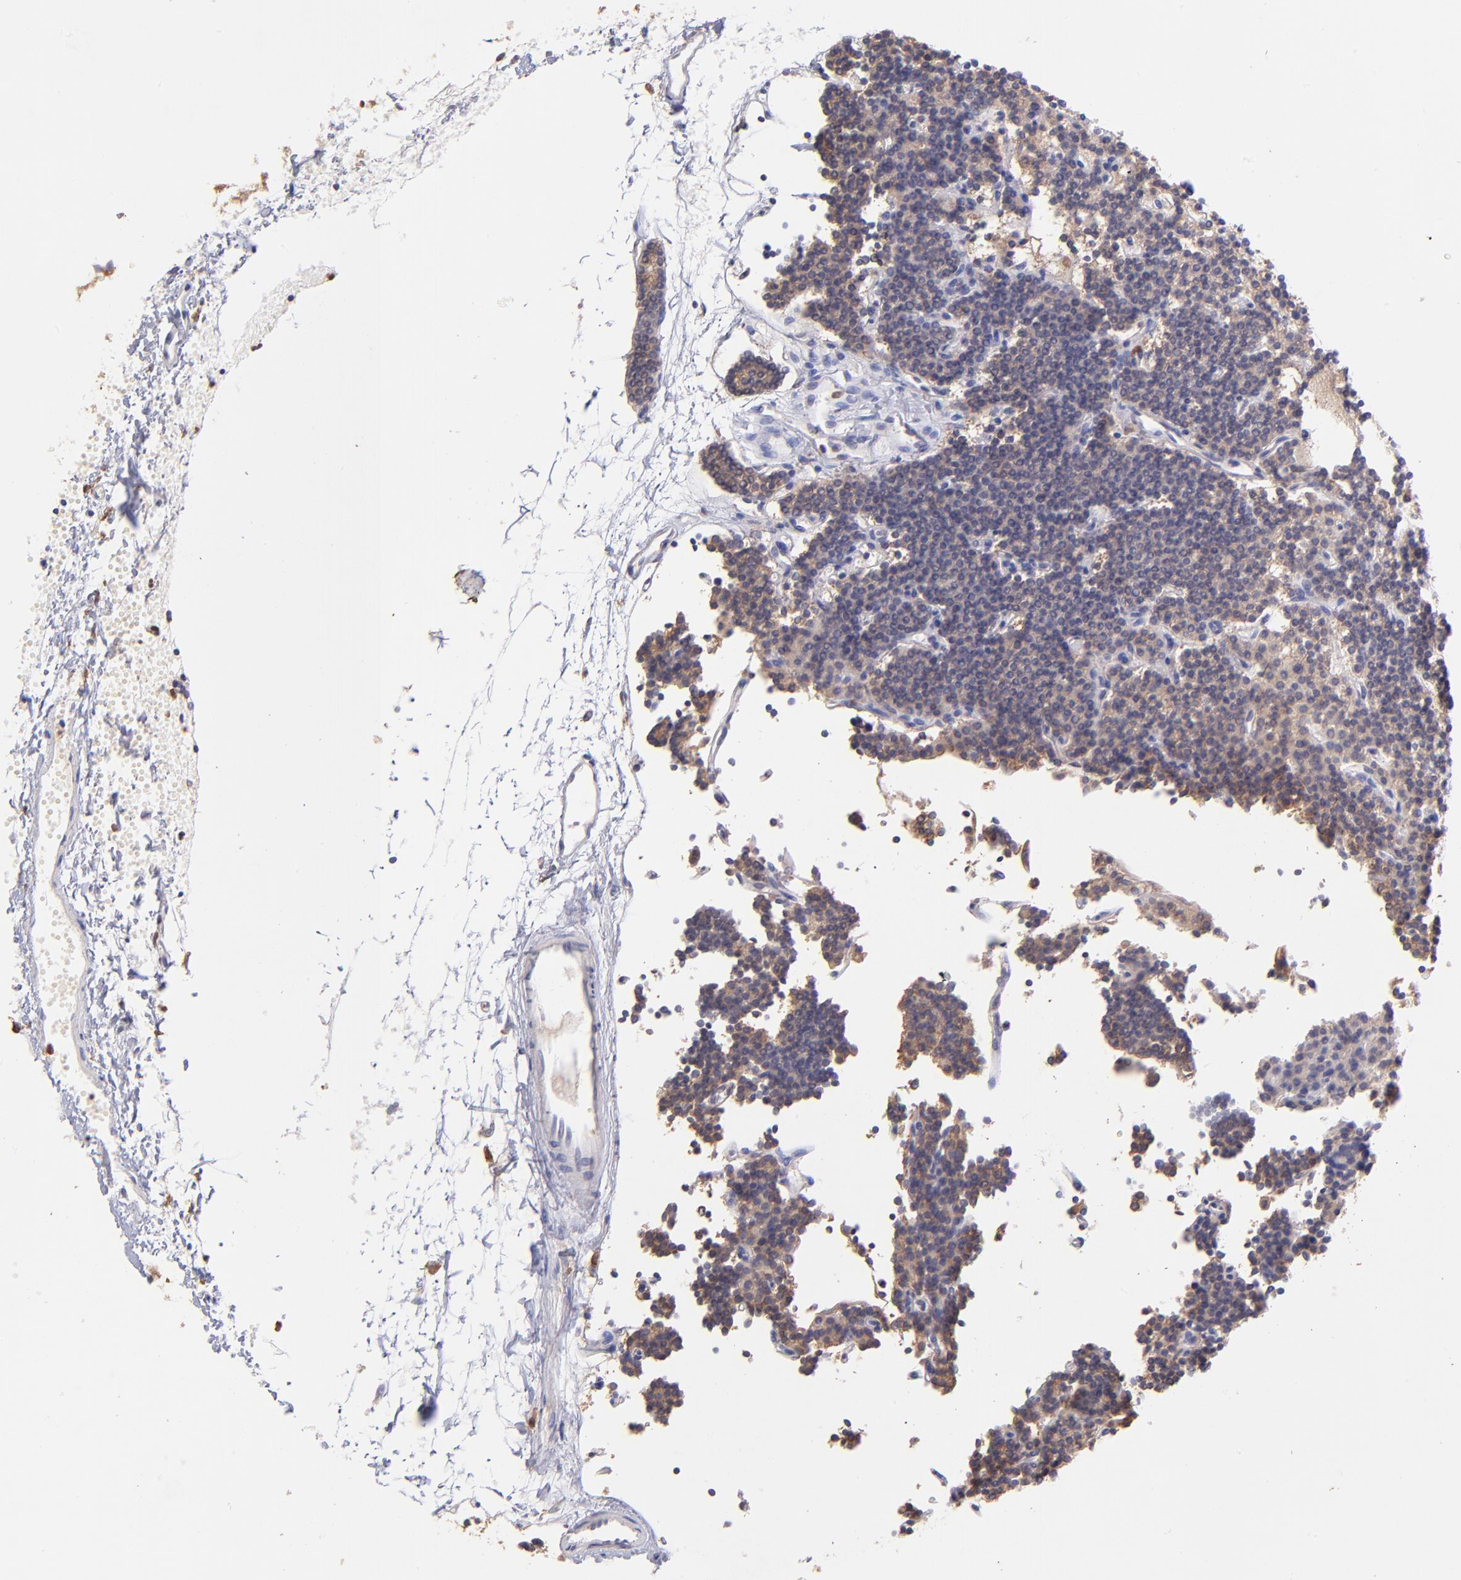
{"staining": {"intensity": "moderate", "quantity": ">75%", "location": "cytoplasmic/membranous"}, "tissue": "parathyroid gland", "cell_type": "Glandular cells", "image_type": "normal", "snomed": [{"axis": "morphology", "description": "Normal tissue, NOS"}, {"axis": "topography", "description": "Parathyroid gland"}], "caption": "DAB (3,3'-diaminobenzidine) immunohistochemical staining of benign human parathyroid gland exhibits moderate cytoplasmic/membranous protein staining in approximately >75% of glandular cells.", "gene": "RPL11", "patient": {"sex": "female", "age": 45}}